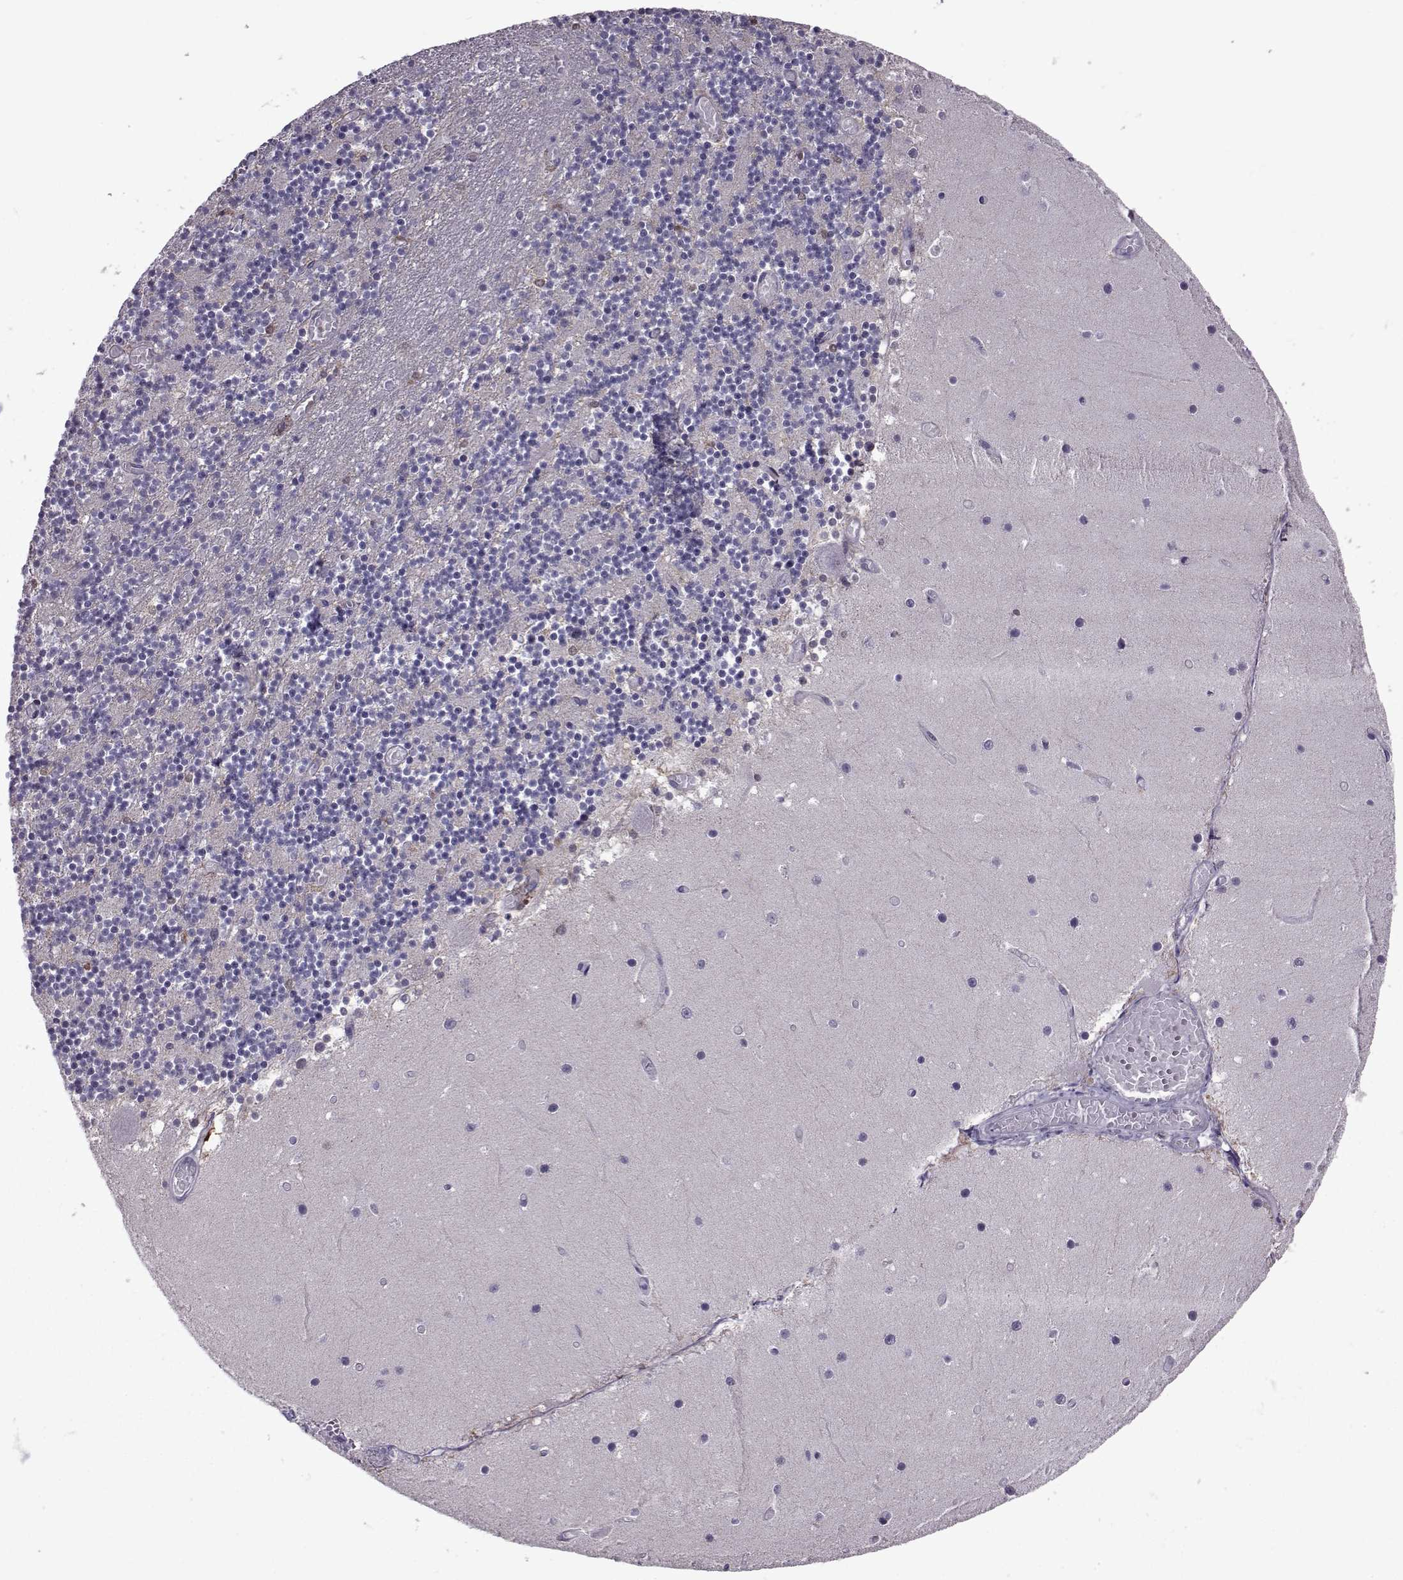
{"staining": {"intensity": "negative", "quantity": "none", "location": "none"}, "tissue": "cerebellum", "cell_type": "Cells in granular layer", "image_type": "normal", "snomed": [{"axis": "morphology", "description": "Normal tissue, NOS"}, {"axis": "topography", "description": "Cerebellum"}], "caption": "The micrograph exhibits no staining of cells in granular layer in benign cerebellum.", "gene": "ASRGL1", "patient": {"sex": "female", "age": 28}}